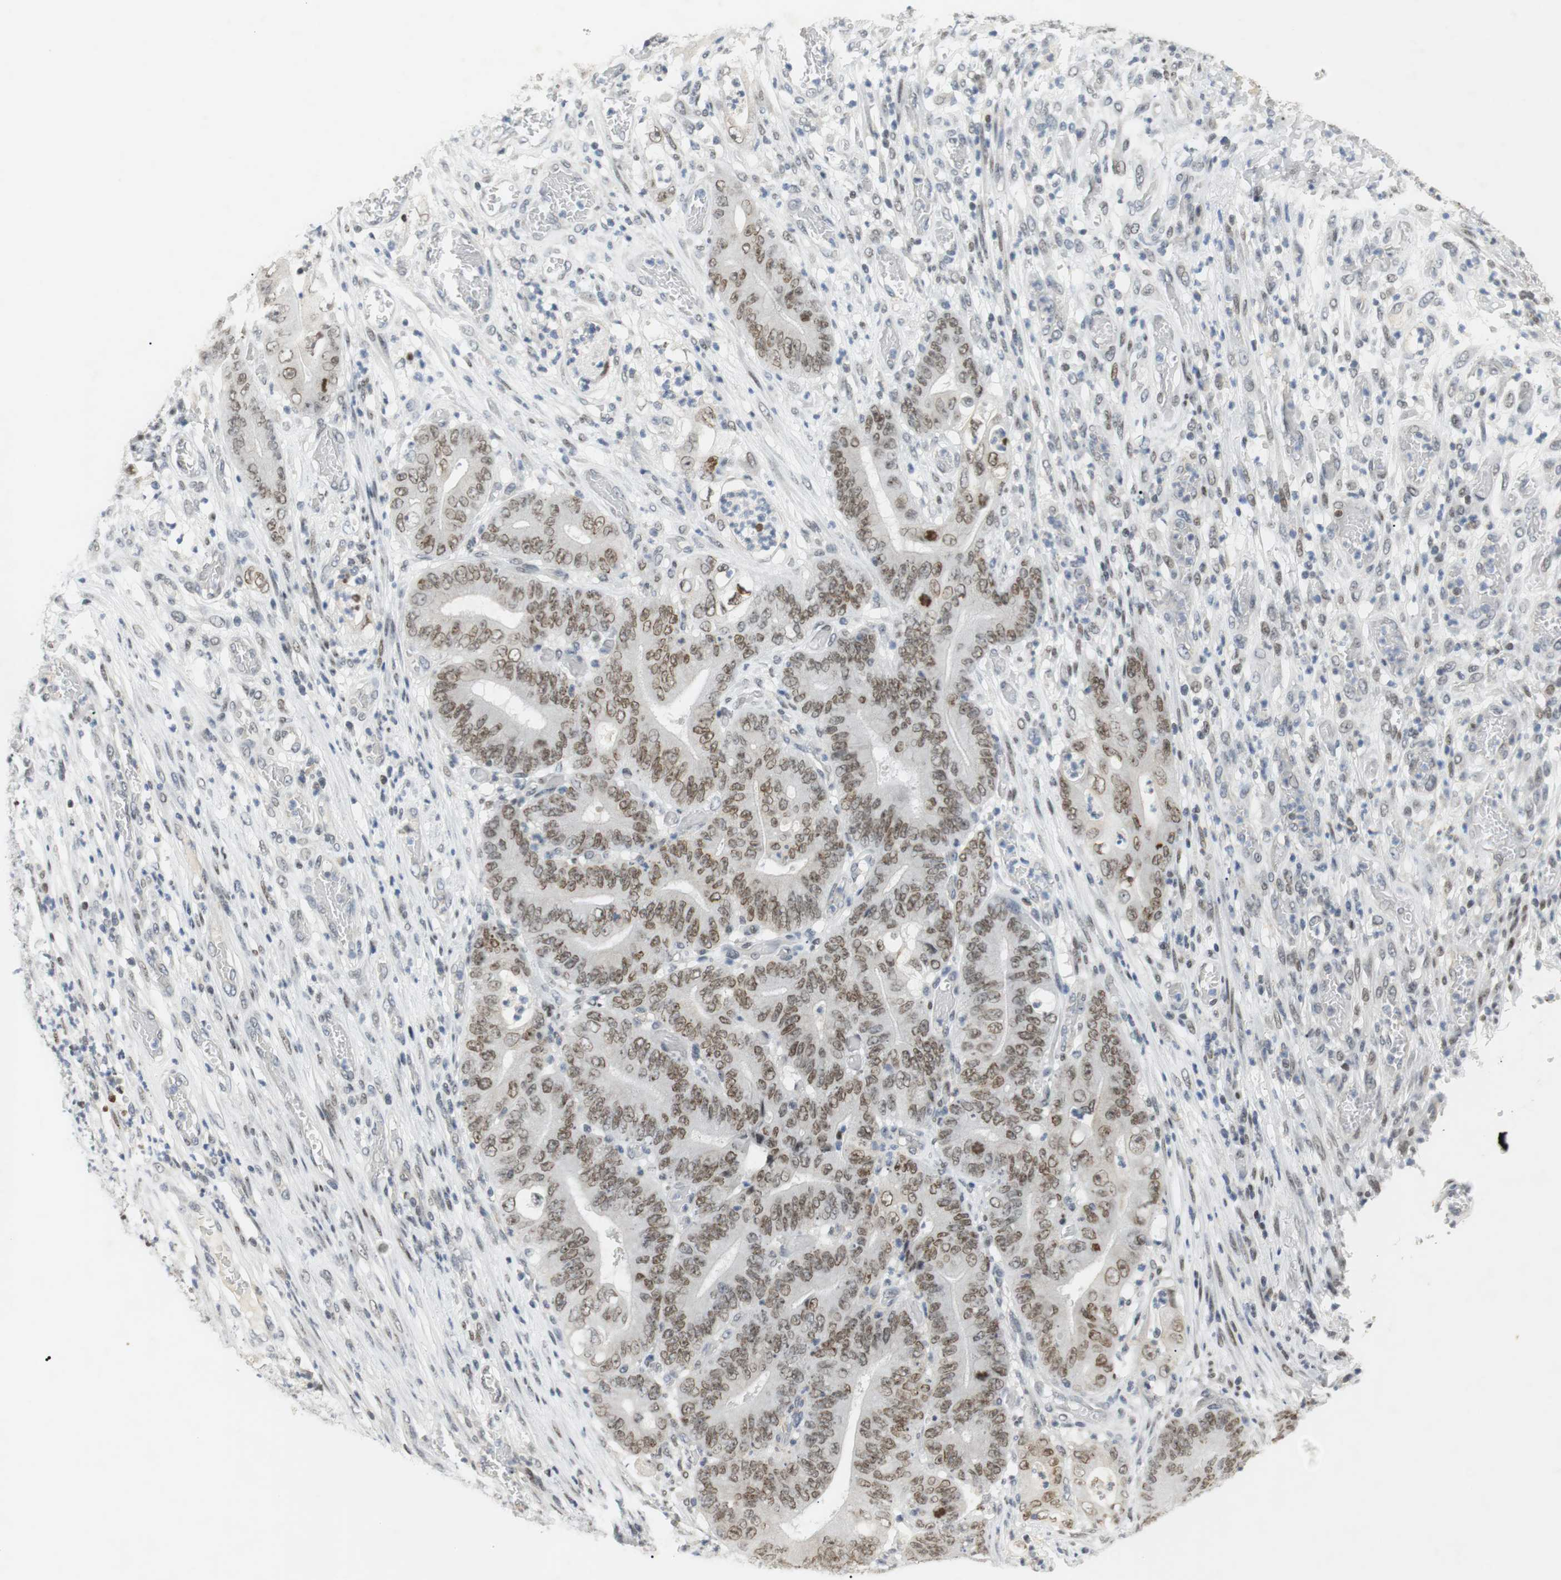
{"staining": {"intensity": "moderate", "quantity": ">75%", "location": "nuclear"}, "tissue": "stomach cancer", "cell_type": "Tumor cells", "image_type": "cancer", "snomed": [{"axis": "morphology", "description": "Adenocarcinoma, NOS"}, {"axis": "topography", "description": "Stomach"}], "caption": "Moderate nuclear positivity for a protein is seen in approximately >75% of tumor cells of stomach cancer using immunohistochemistry.", "gene": "BMI1", "patient": {"sex": "female", "age": 73}}